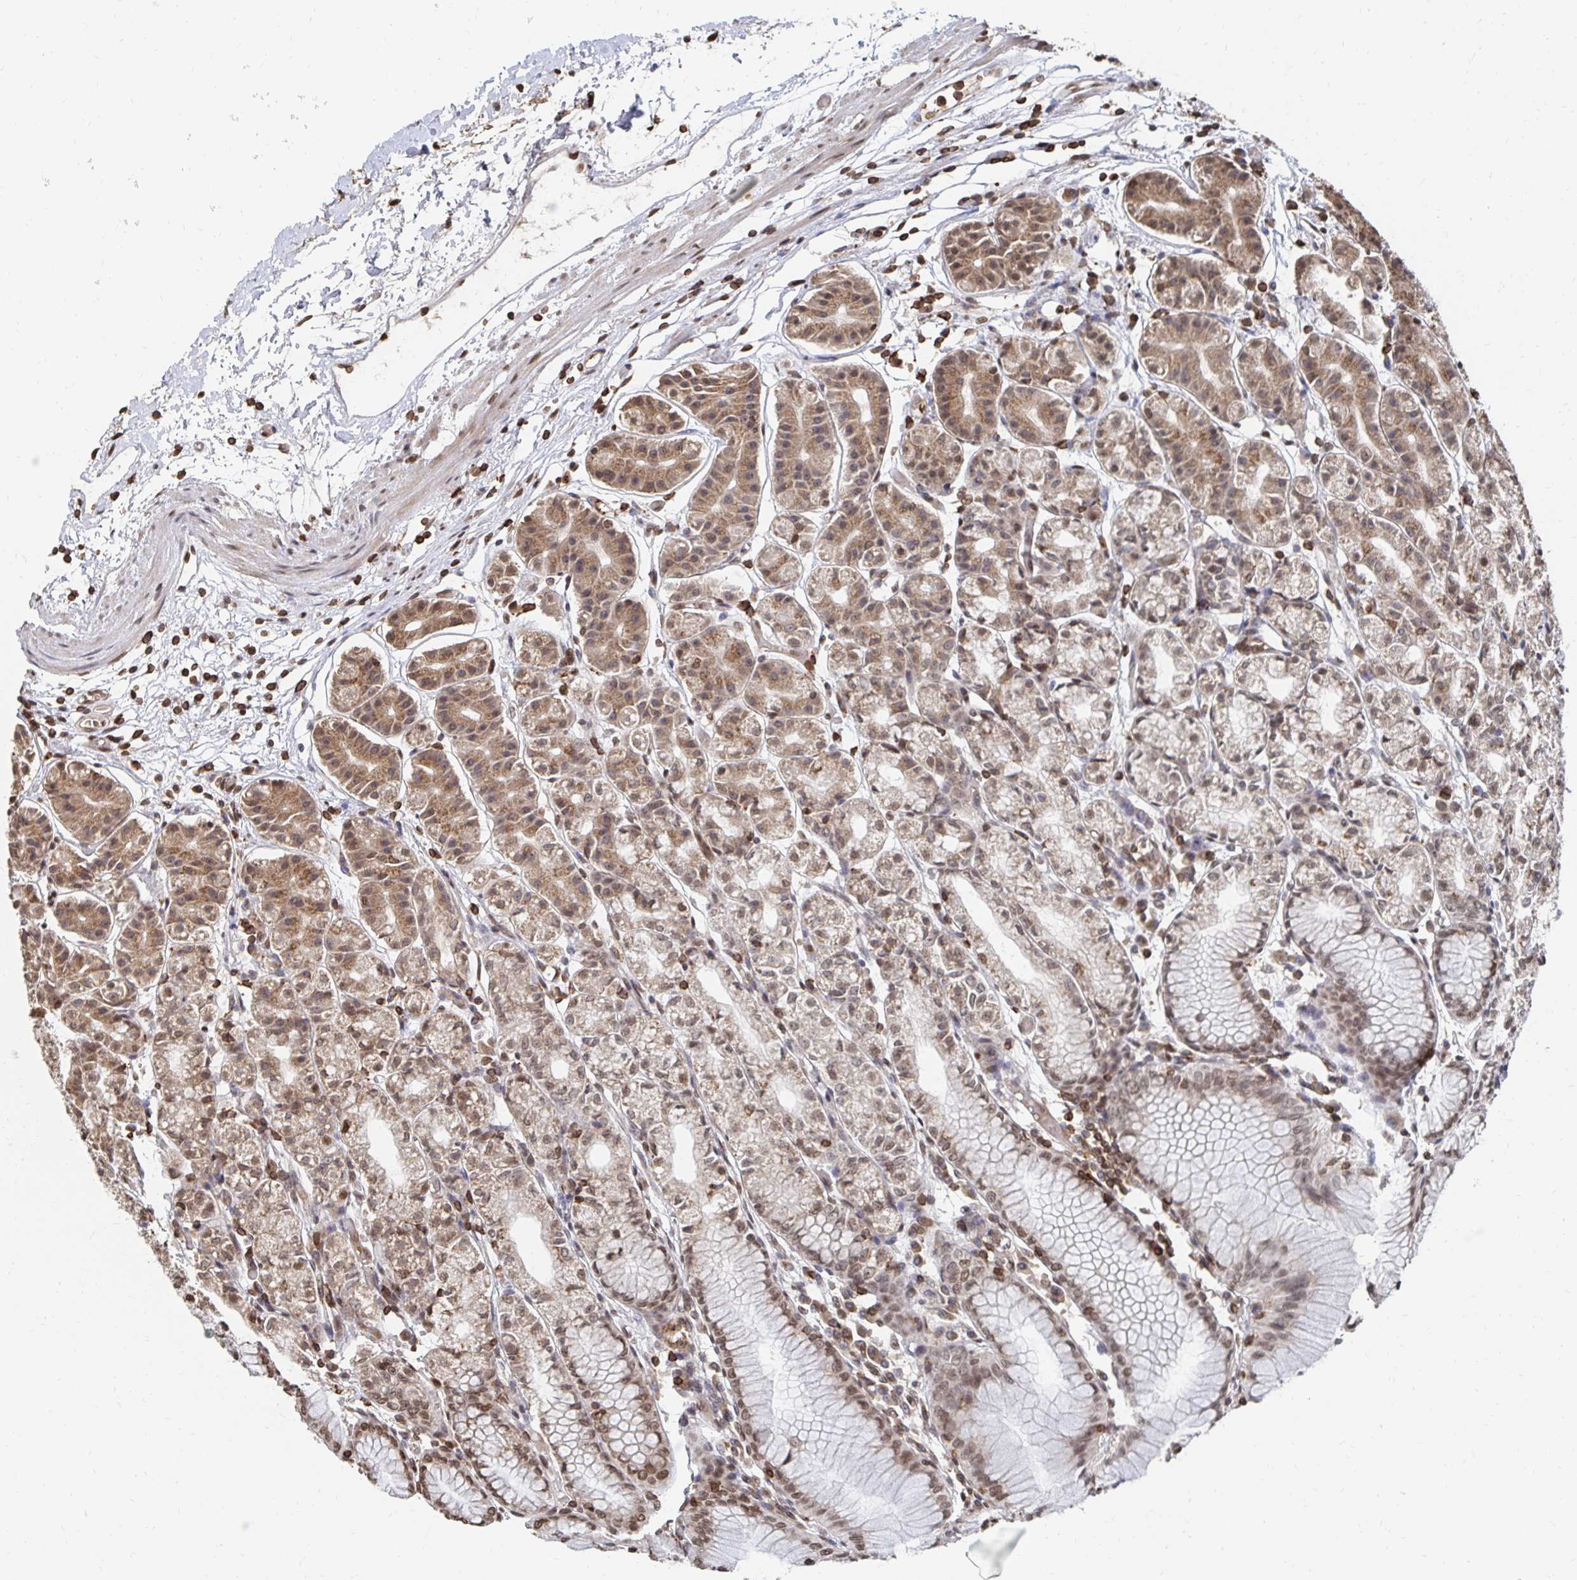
{"staining": {"intensity": "moderate", "quantity": ">75%", "location": "cytoplasmic/membranous,nuclear"}, "tissue": "stomach", "cell_type": "Glandular cells", "image_type": "normal", "snomed": [{"axis": "morphology", "description": "Normal tissue, NOS"}, {"axis": "topography", "description": "Stomach"}], "caption": "A histopathology image showing moderate cytoplasmic/membranous,nuclear positivity in about >75% of glandular cells in normal stomach, as visualized by brown immunohistochemical staining.", "gene": "GTF3C6", "patient": {"sex": "female", "age": 57}}